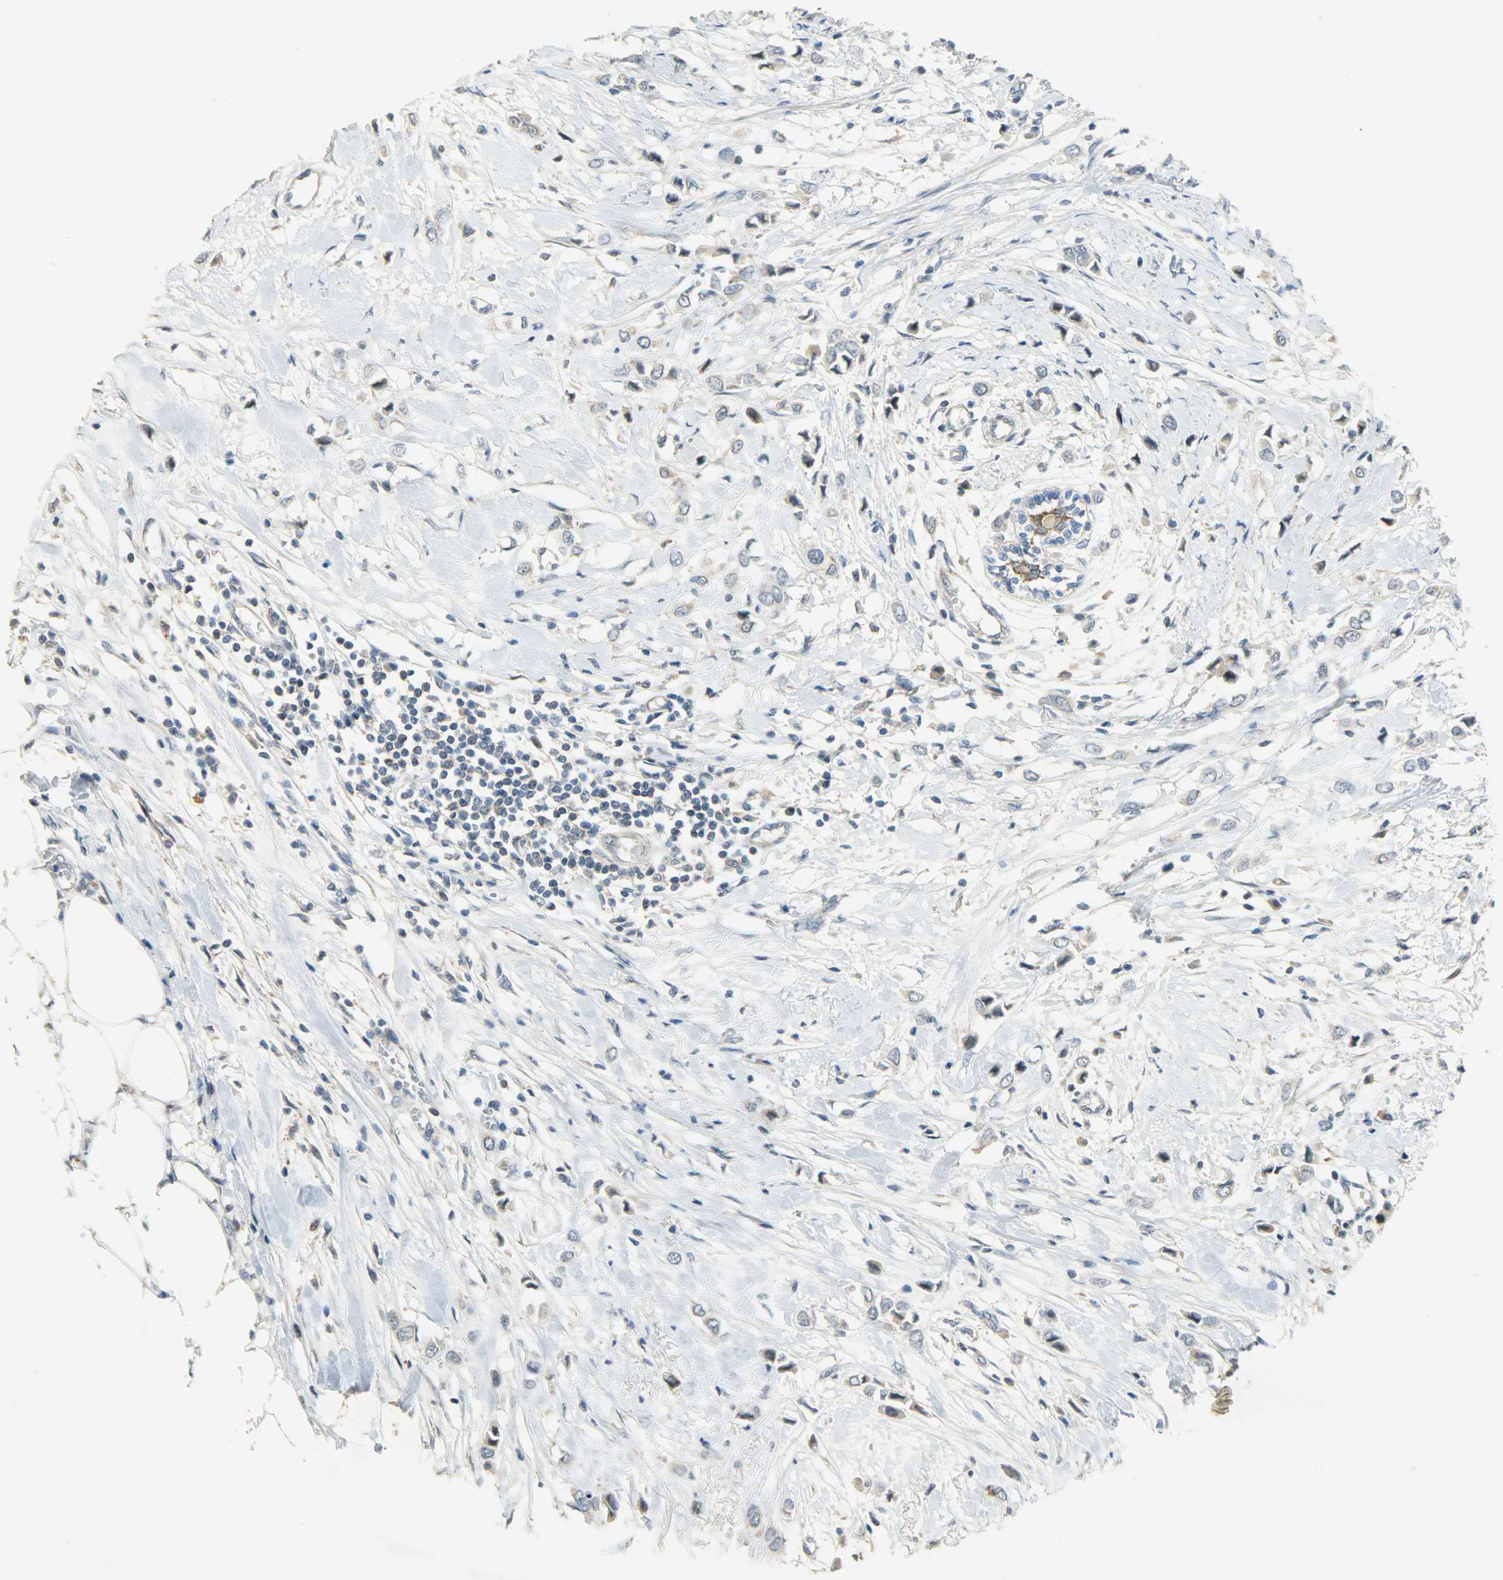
{"staining": {"intensity": "weak", "quantity": ">75%", "location": "cytoplasmic/membranous"}, "tissue": "breast cancer", "cell_type": "Tumor cells", "image_type": "cancer", "snomed": [{"axis": "morphology", "description": "Lobular carcinoma"}, {"axis": "topography", "description": "Breast"}], "caption": "Tumor cells show low levels of weak cytoplasmic/membranous positivity in about >75% of cells in human breast cancer.", "gene": "HDHD5", "patient": {"sex": "female", "age": 51}}